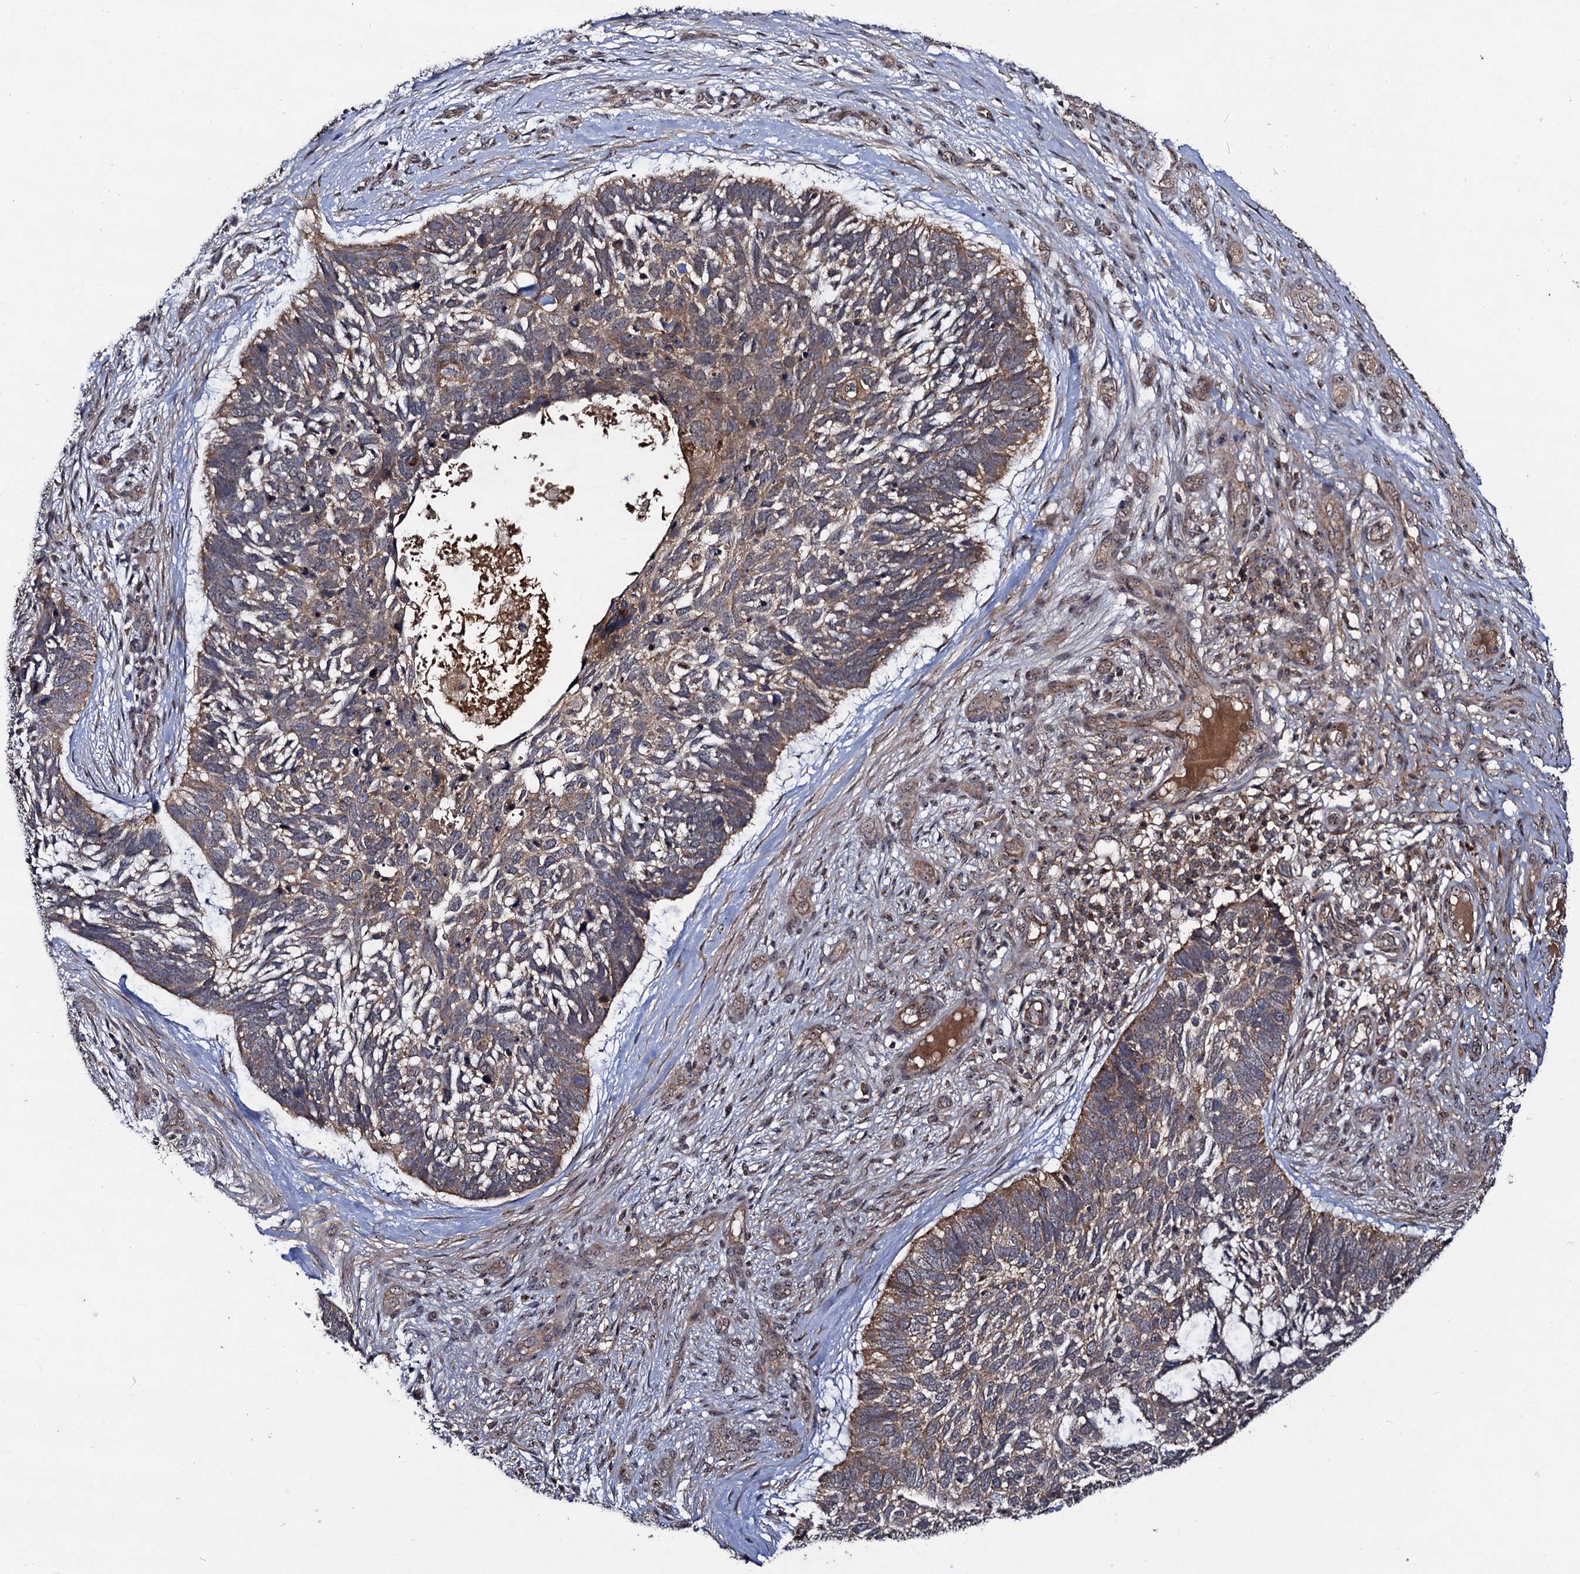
{"staining": {"intensity": "moderate", "quantity": ">75%", "location": "cytoplasmic/membranous"}, "tissue": "skin cancer", "cell_type": "Tumor cells", "image_type": "cancer", "snomed": [{"axis": "morphology", "description": "Basal cell carcinoma"}, {"axis": "topography", "description": "Skin"}], "caption": "DAB immunohistochemical staining of human basal cell carcinoma (skin) reveals moderate cytoplasmic/membranous protein expression in approximately >75% of tumor cells.", "gene": "KXD1", "patient": {"sex": "male", "age": 88}}